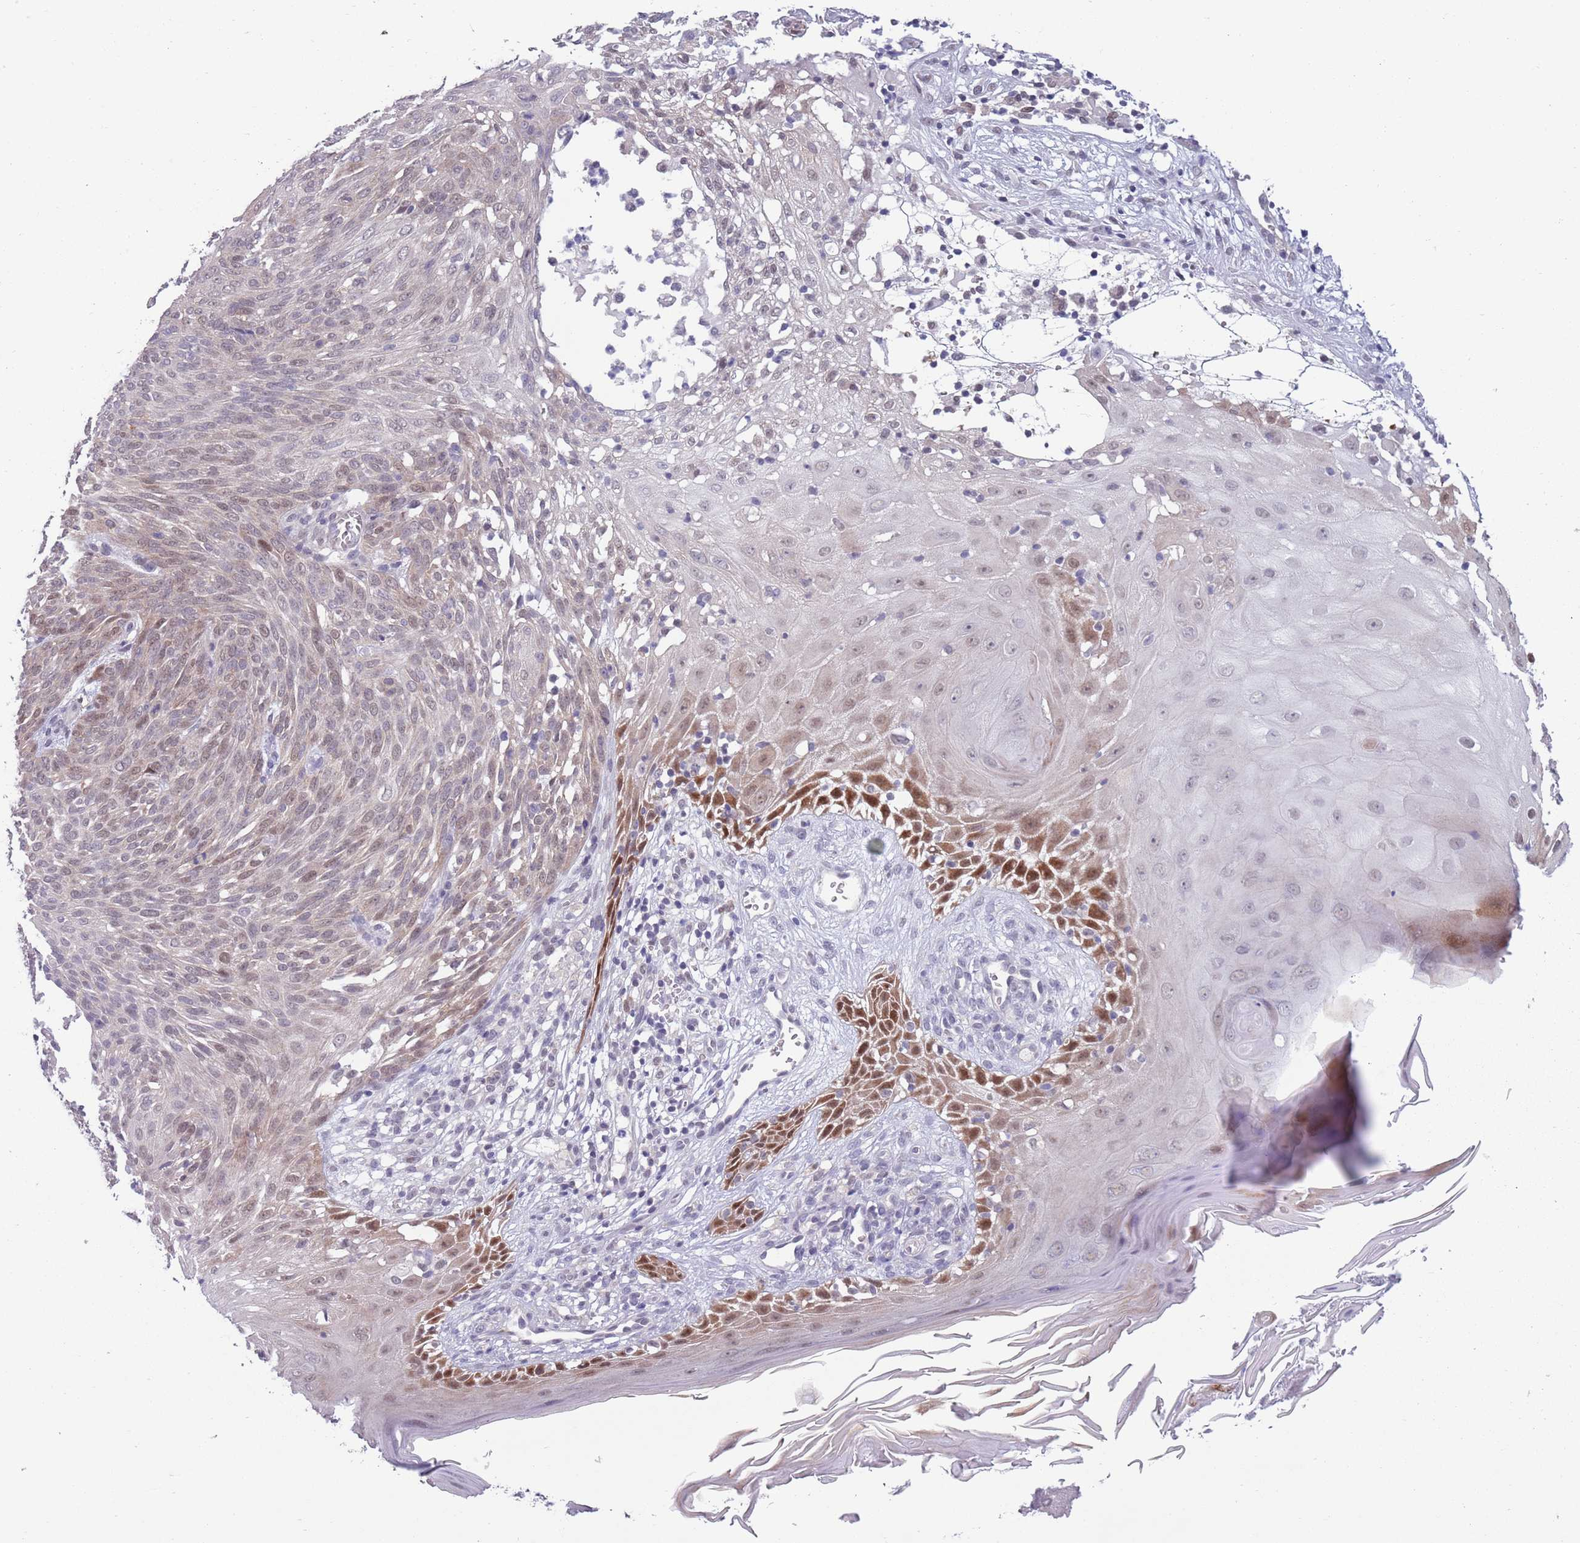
{"staining": {"intensity": "weak", "quantity": "<25%", "location": "nuclear"}, "tissue": "skin cancer", "cell_type": "Tumor cells", "image_type": "cancer", "snomed": [{"axis": "morphology", "description": "Basal cell carcinoma"}, {"axis": "topography", "description": "Skin"}], "caption": "This is an immunohistochemistry photomicrograph of skin cancer (basal cell carcinoma). There is no staining in tumor cells.", "gene": "CLNS1A", "patient": {"sex": "female", "age": 86}}